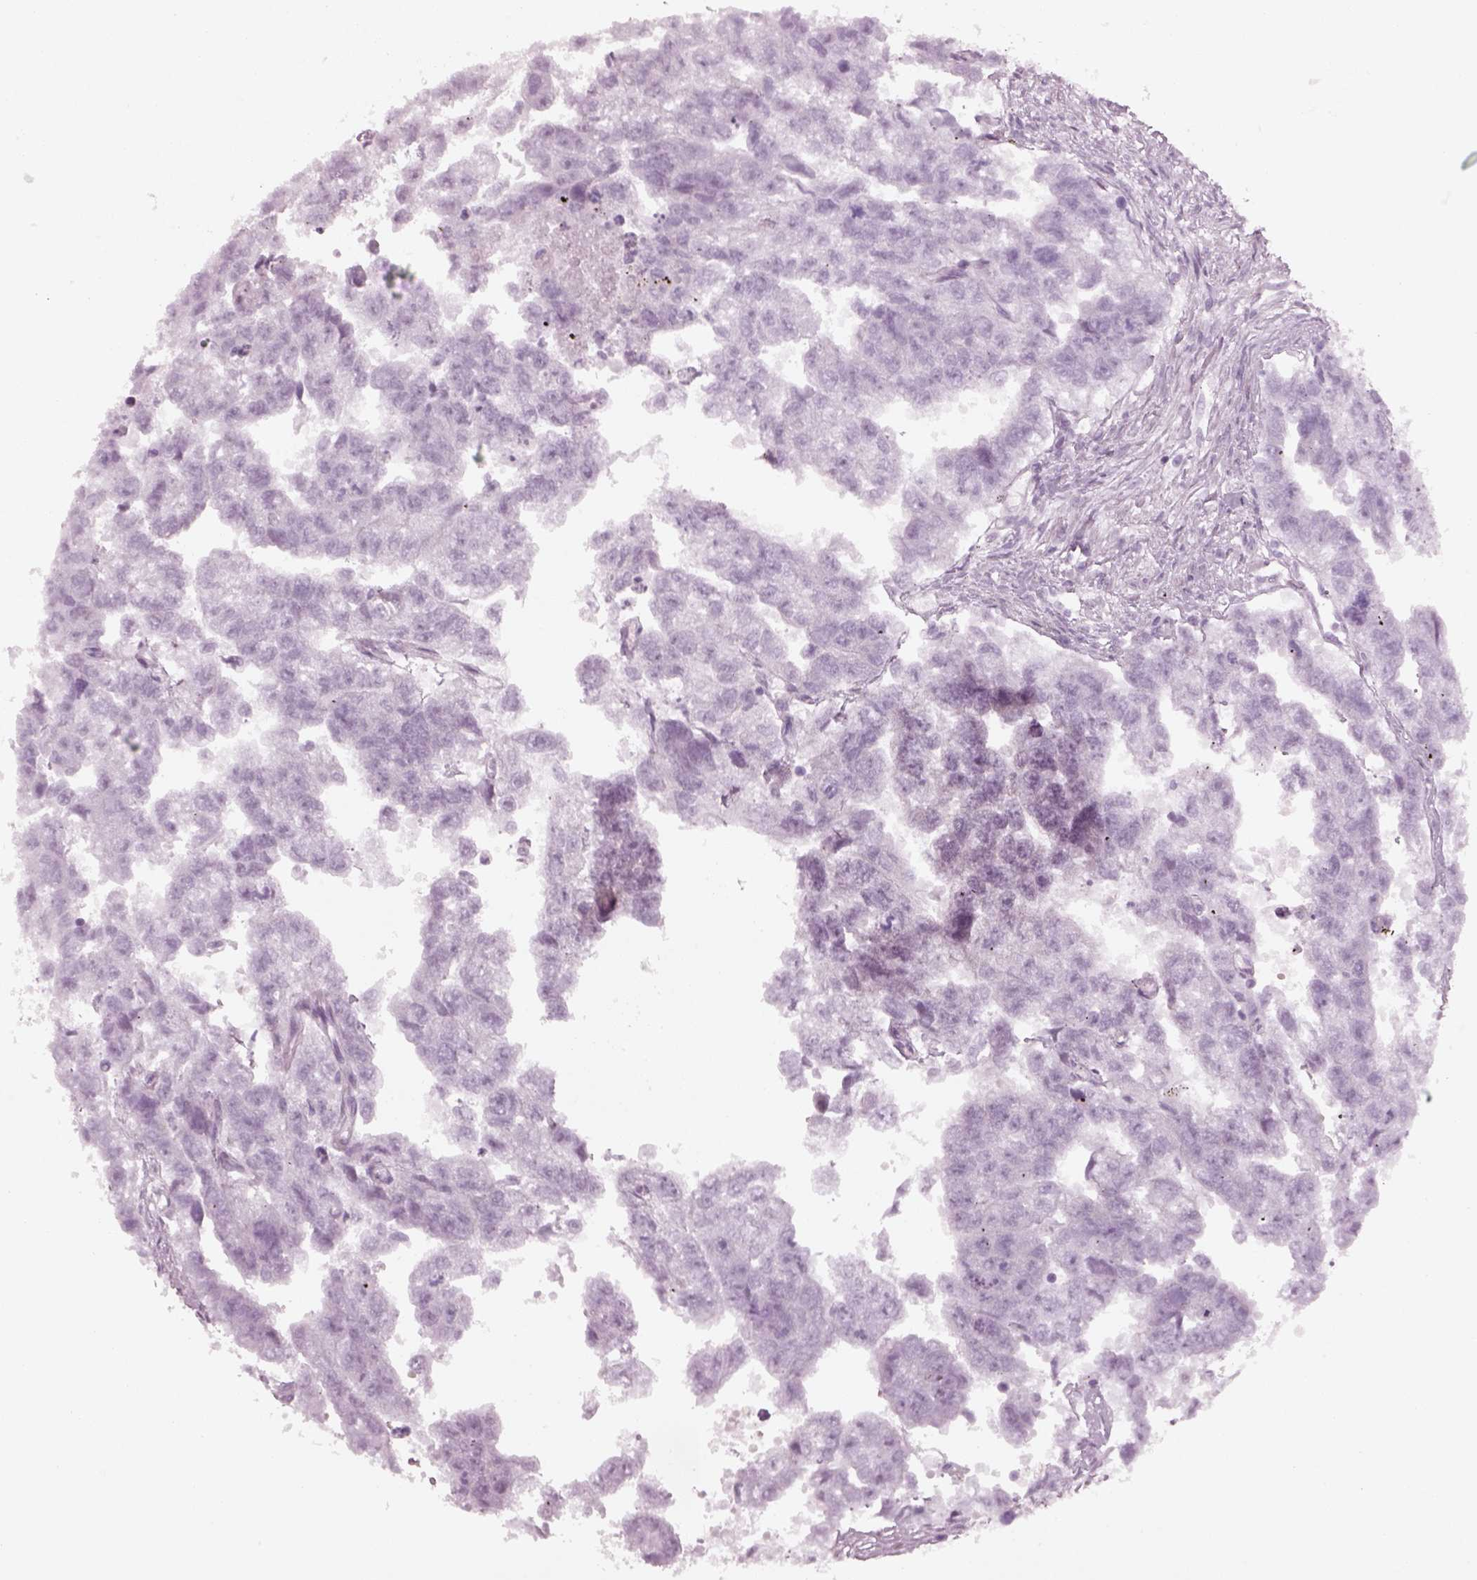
{"staining": {"intensity": "negative", "quantity": "none", "location": "none"}, "tissue": "testis cancer", "cell_type": "Tumor cells", "image_type": "cancer", "snomed": [{"axis": "morphology", "description": "Carcinoma, Embryonal, NOS"}, {"axis": "morphology", "description": "Teratoma, malignant, NOS"}, {"axis": "topography", "description": "Testis"}], "caption": "Protein analysis of testis malignant teratoma reveals no significant staining in tumor cells.", "gene": "SPATA6L", "patient": {"sex": "male", "age": 44}}